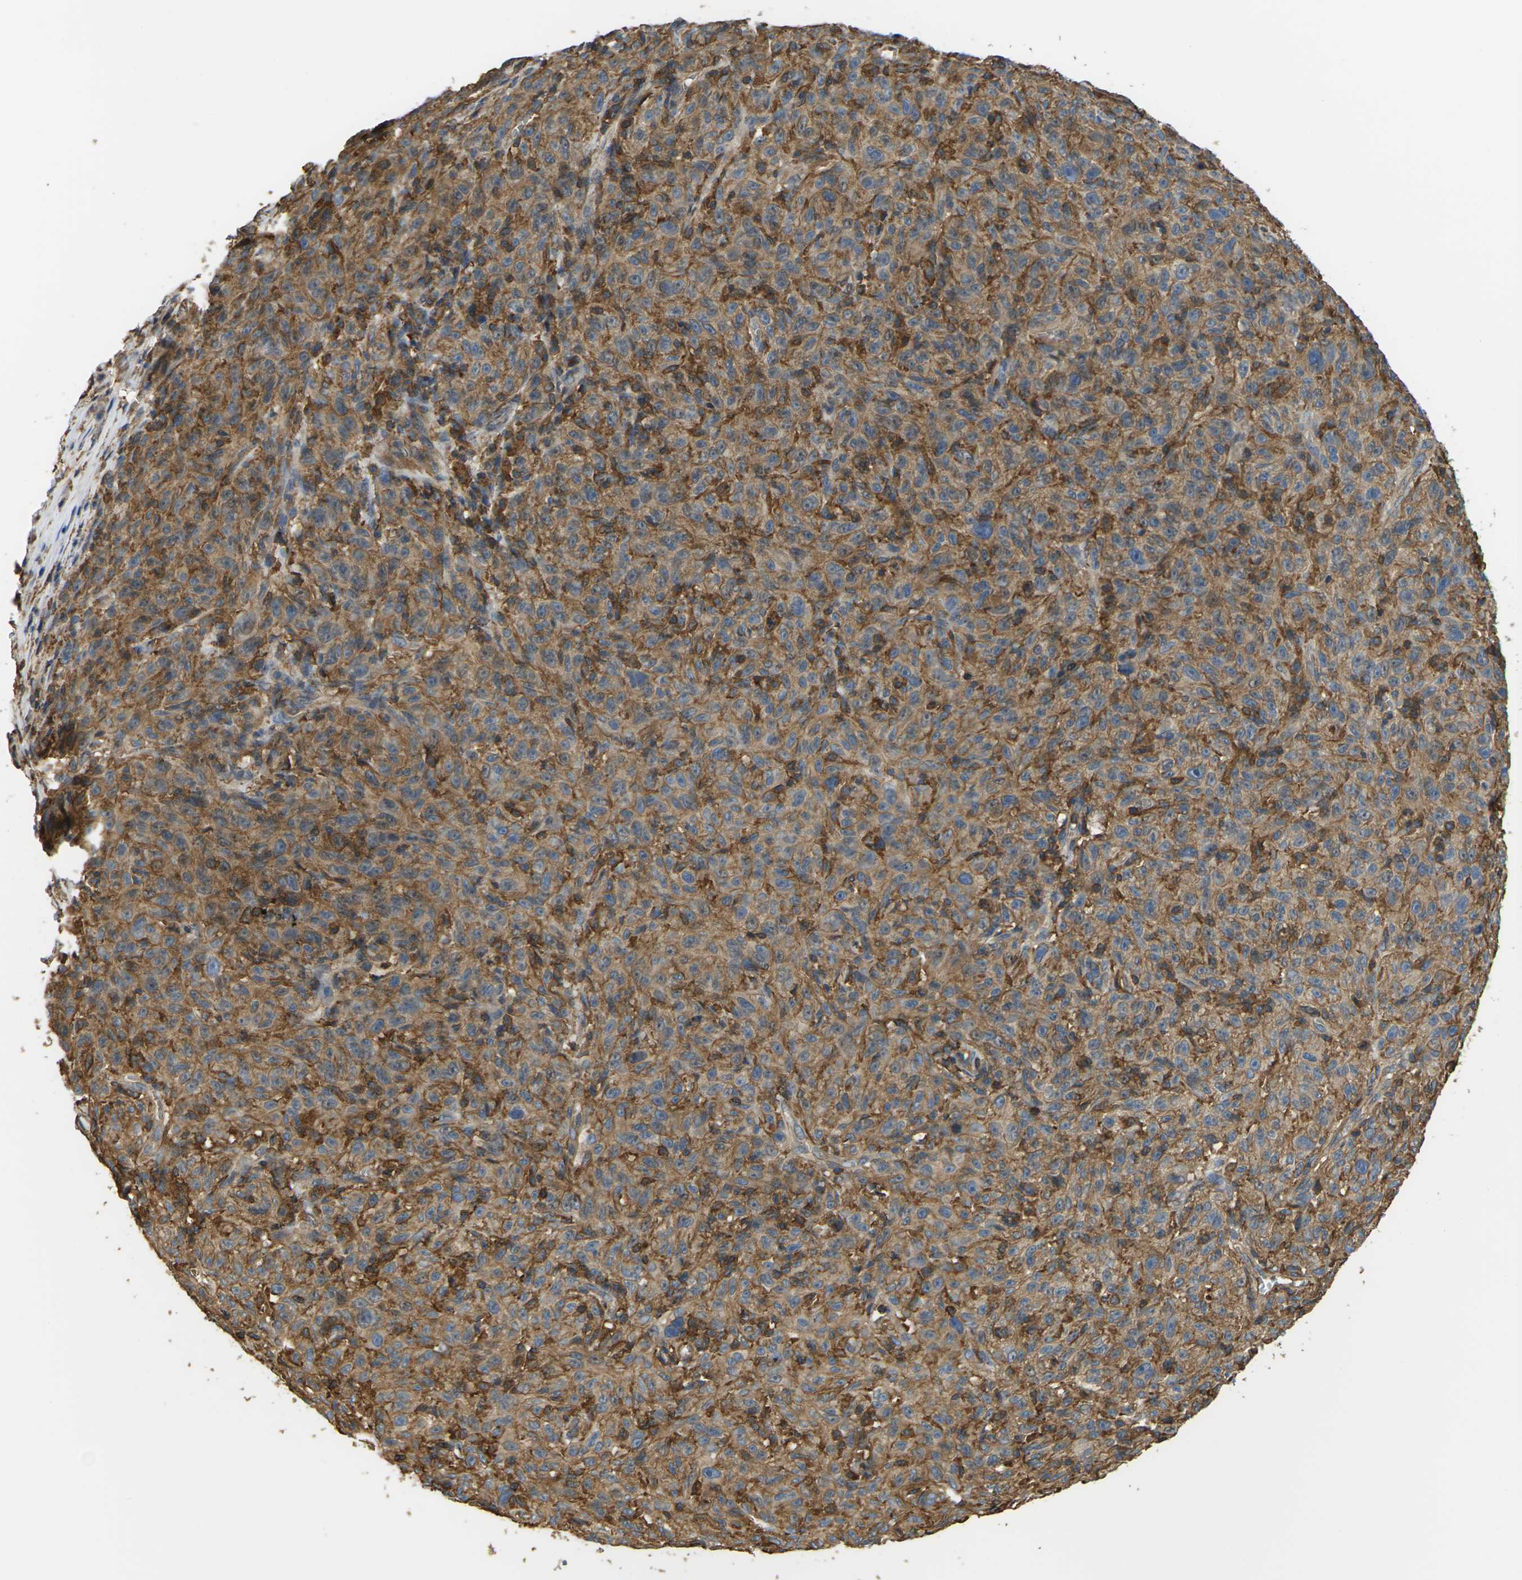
{"staining": {"intensity": "moderate", "quantity": ">75%", "location": "cytoplasmic/membranous"}, "tissue": "melanoma", "cell_type": "Tumor cells", "image_type": "cancer", "snomed": [{"axis": "morphology", "description": "Malignant melanoma, NOS"}, {"axis": "topography", "description": "Skin"}], "caption": "Brown immunohistochemical staining in malignant melanoma displays moderate cytoplasmic/membranous staining in approximately >75% of tumor cells.", "gene": "IQGAP1", "patient": {"sex": "female", "age": 82}}